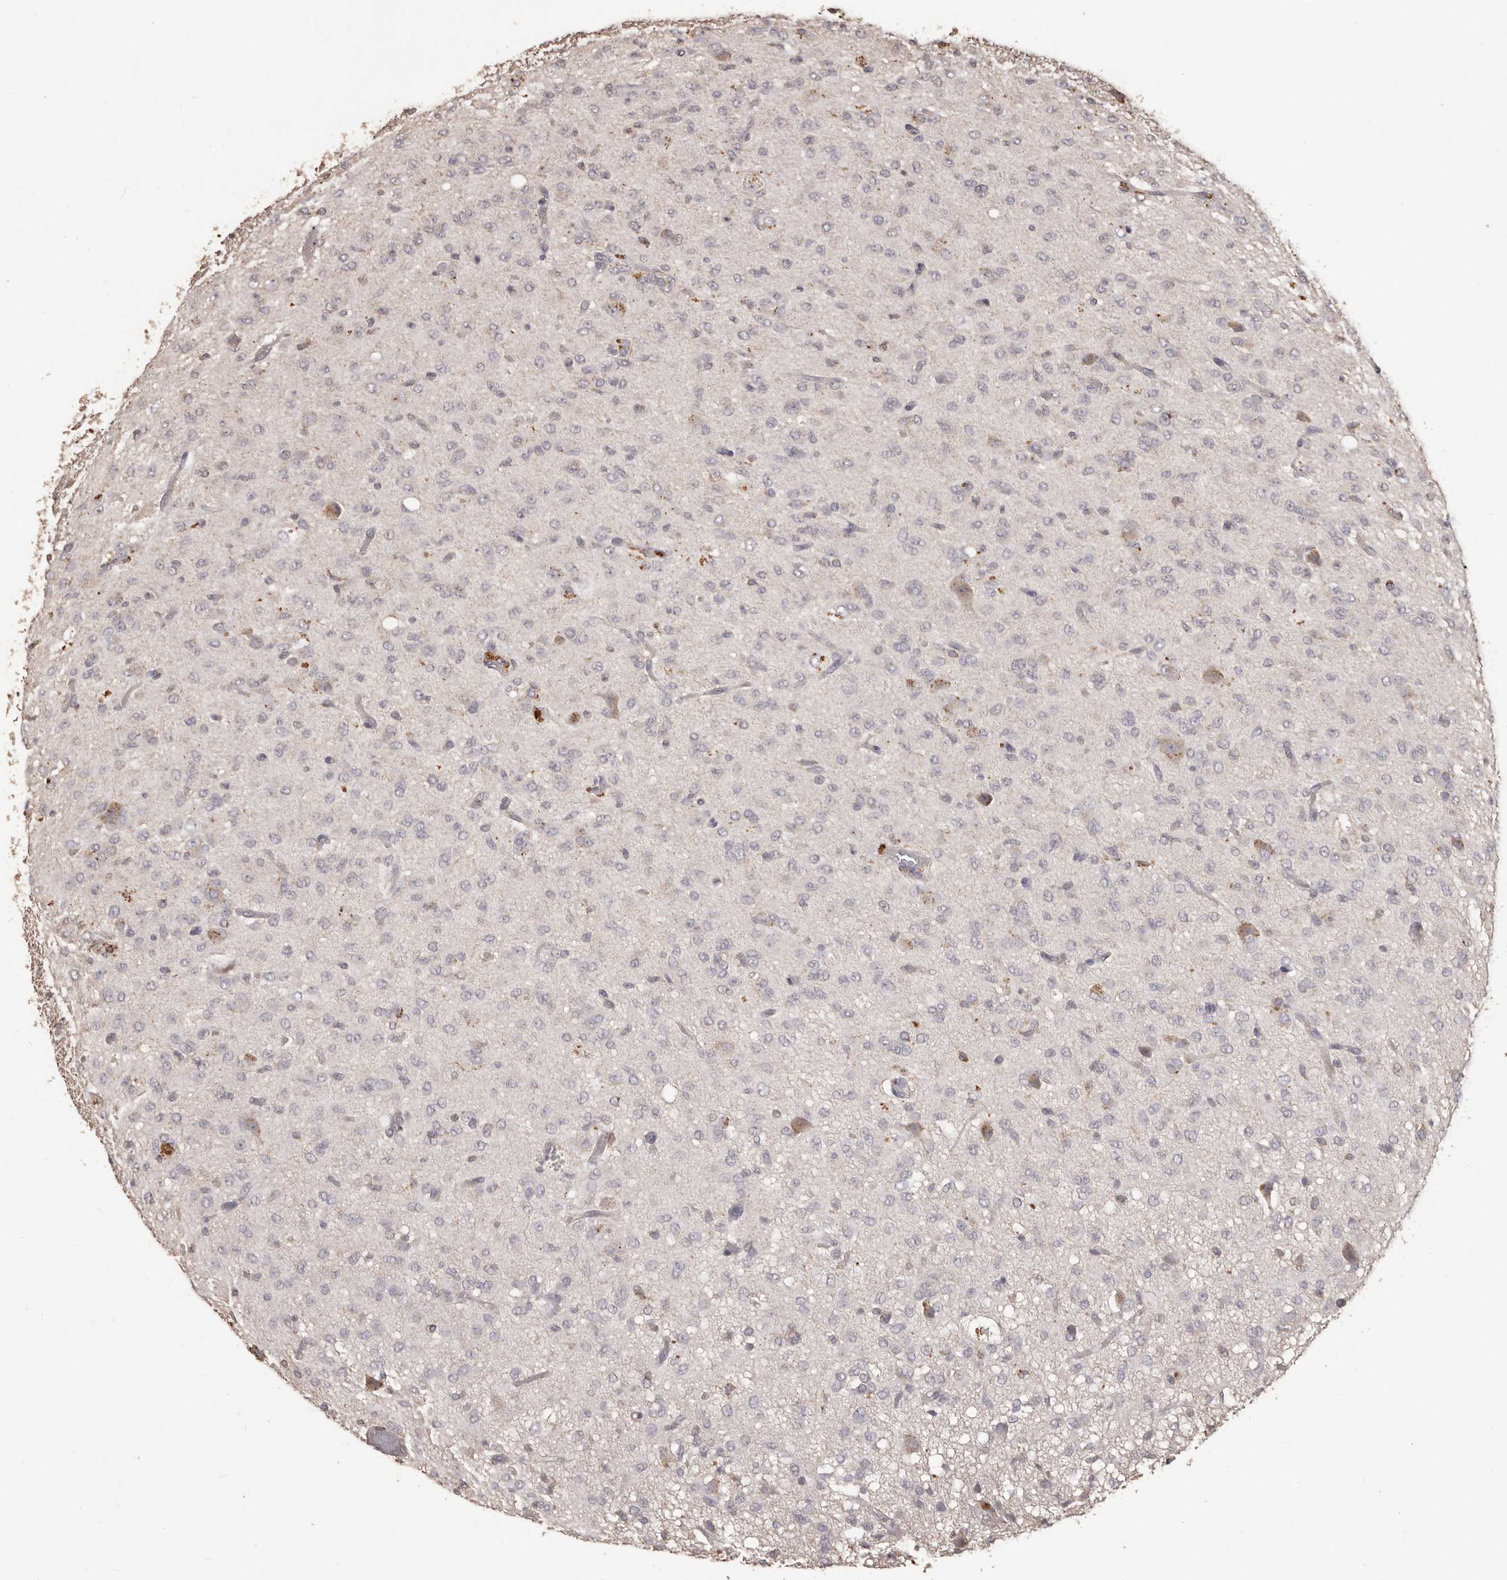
{"staining": {"intensity": "negative", "quantity": "none", "location": "none"}, "tissue": "glioma", "cell_type": "Tumor cells", "image_type": "cancer", "snomed": [{"axis": "morphology", "description": "Glioma, malignant, High grade"}, {"axis": "topography", "description": "Brain"}], "caption": "An image of glioma stained for a protein reveals no brown staining in tumor cells.", "gene": "PRSS27", "patient": {"sex": "female", "age": 59}}